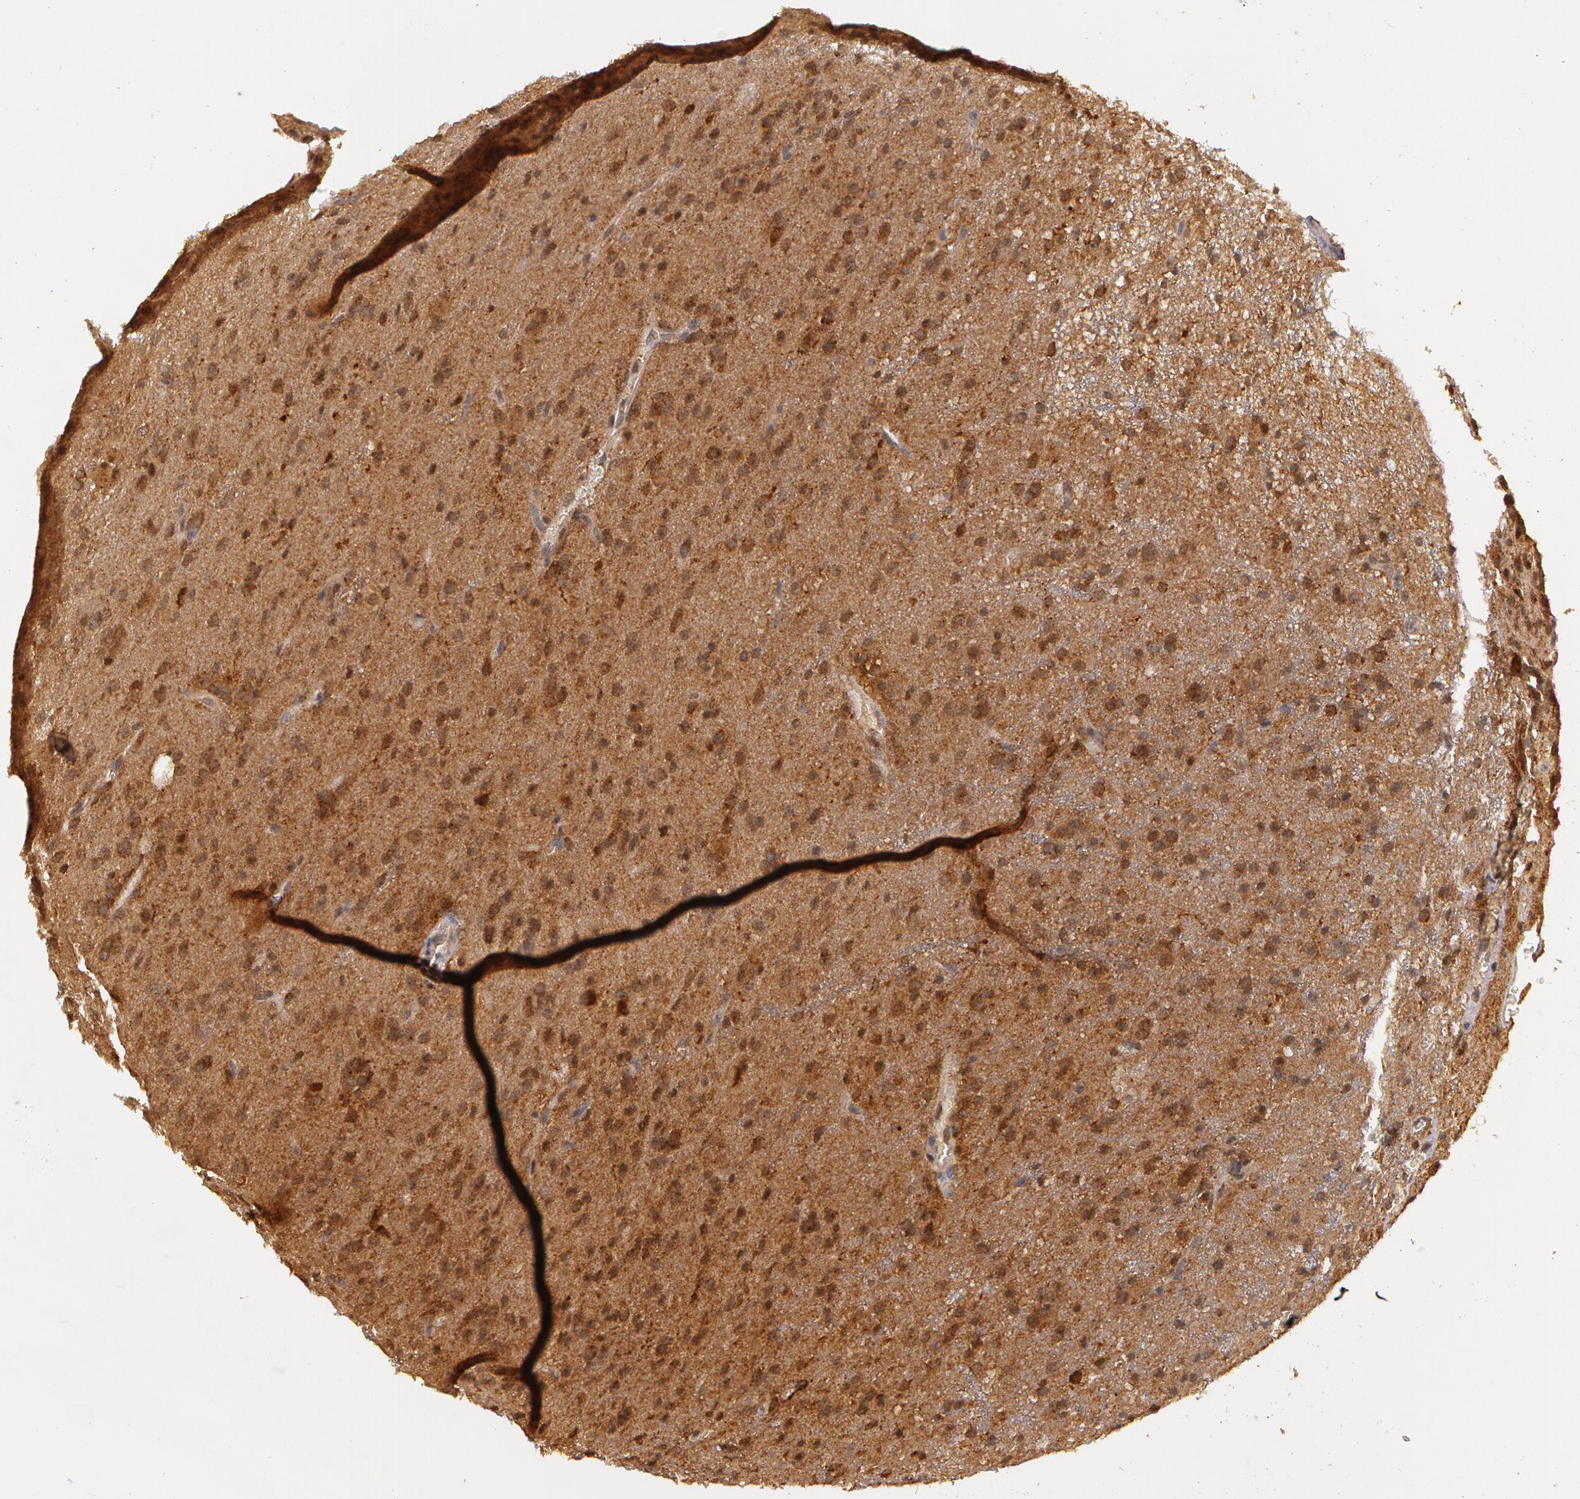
{"staining": {"intensity": "strong", "quantity": ">75%", "location": "cytoplasmic/membranous"}, "tissue": "glioma", "cell_type": "Tumor cells", "image_type": "cancer", "snomed": [{"axis": "morphology", "description": "Glioma, malignant, Low grade"}, {"axis": "topography", "description": "Brain"}], "caption": "Protein analysis of glioma tissue demonstrates strong cytoplasmic/membranous positivity in approximately >75% of tumor cells. The protein of interest is shown in brown color, while the nuclei are stained blue.", "gene": "ASCC2", "patient": {"sex": "female", "age": 15}}